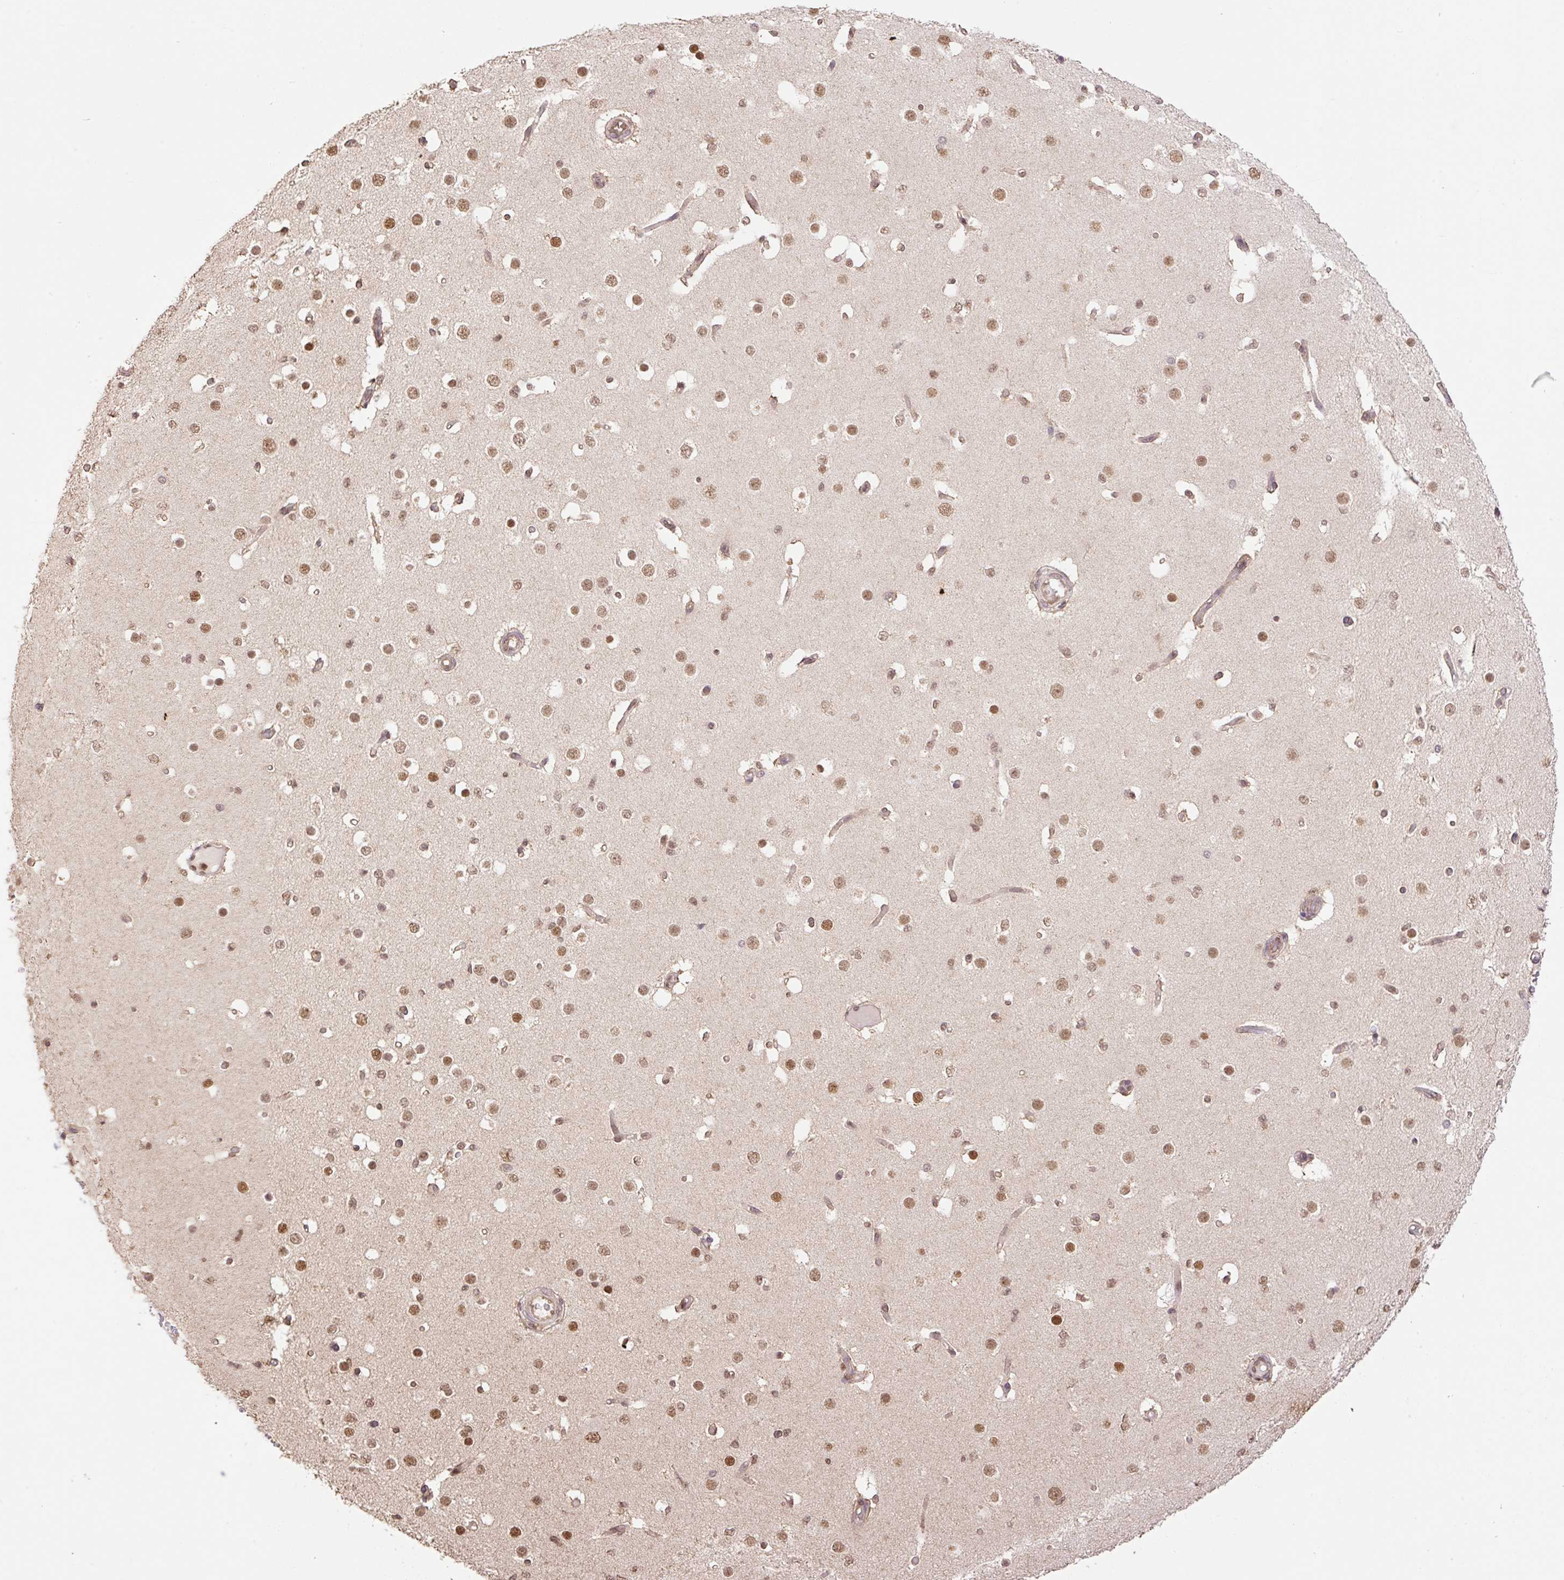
{"staining": {"intensity": "moderate", "quantity": ">75%", "location": "nuclear"}, "tissue": "cerebral cortex", "cell_type": "Endothelial cells", "image_type": "normal", "snomed": [{"axis": "morphology", "description": "Normal tissue, NOS"}, {"axis": "morphology", "description": "Inflammation, NOS"}, {"axis": "topography", "description": "Cerebral cortex"}], "caption": "Immunohistochemistry histopathology image of benign cerebral cortex stained for a protein (brown), which displays medium levels of moderate nuclear positivity in approximately >75% of endothelial cells.", "gene": "VPS25", "patient": {"sex": "male", "age": 6}}